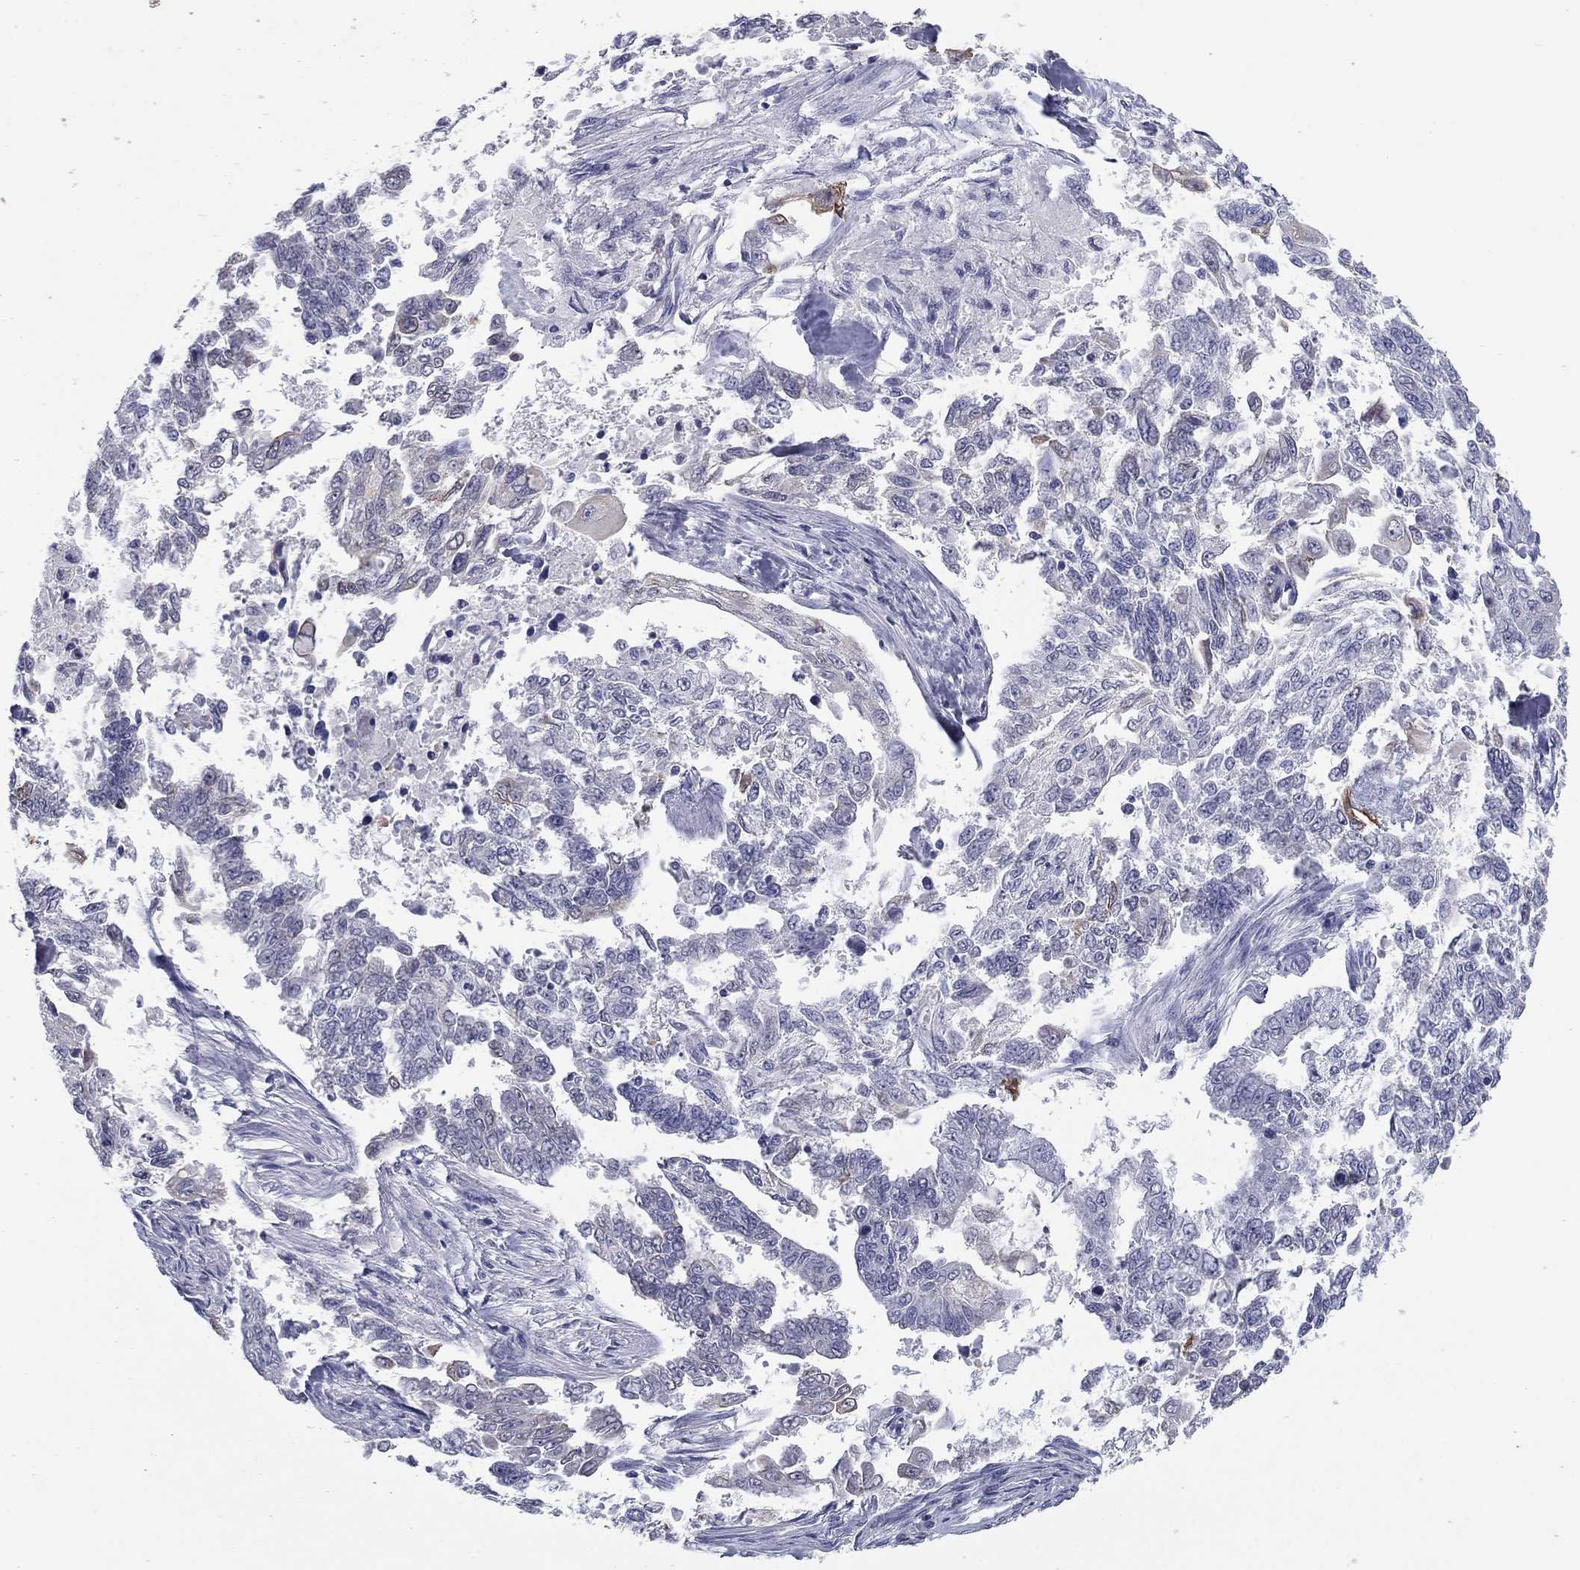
{"staining": {"intensity": "negative", "quantity": "none", "location": "none"}, "tissue": "endometrial cancer", "cell_type": "Tumor cells", "image_type": "cancer", "snomed": [{"axis": "morphology", "description": "Adenocarcinoma, NOS"}, {"axis": "topography", "description": "Uterus"}], "caption": "IHC histopathology image of neoplastic tissue: endometrial adenocarcinoma stained with DAB shows no significant protein expression in tumor cells.", "gene": "KRT75", "patient": {"sex": "female", "age": 59}}